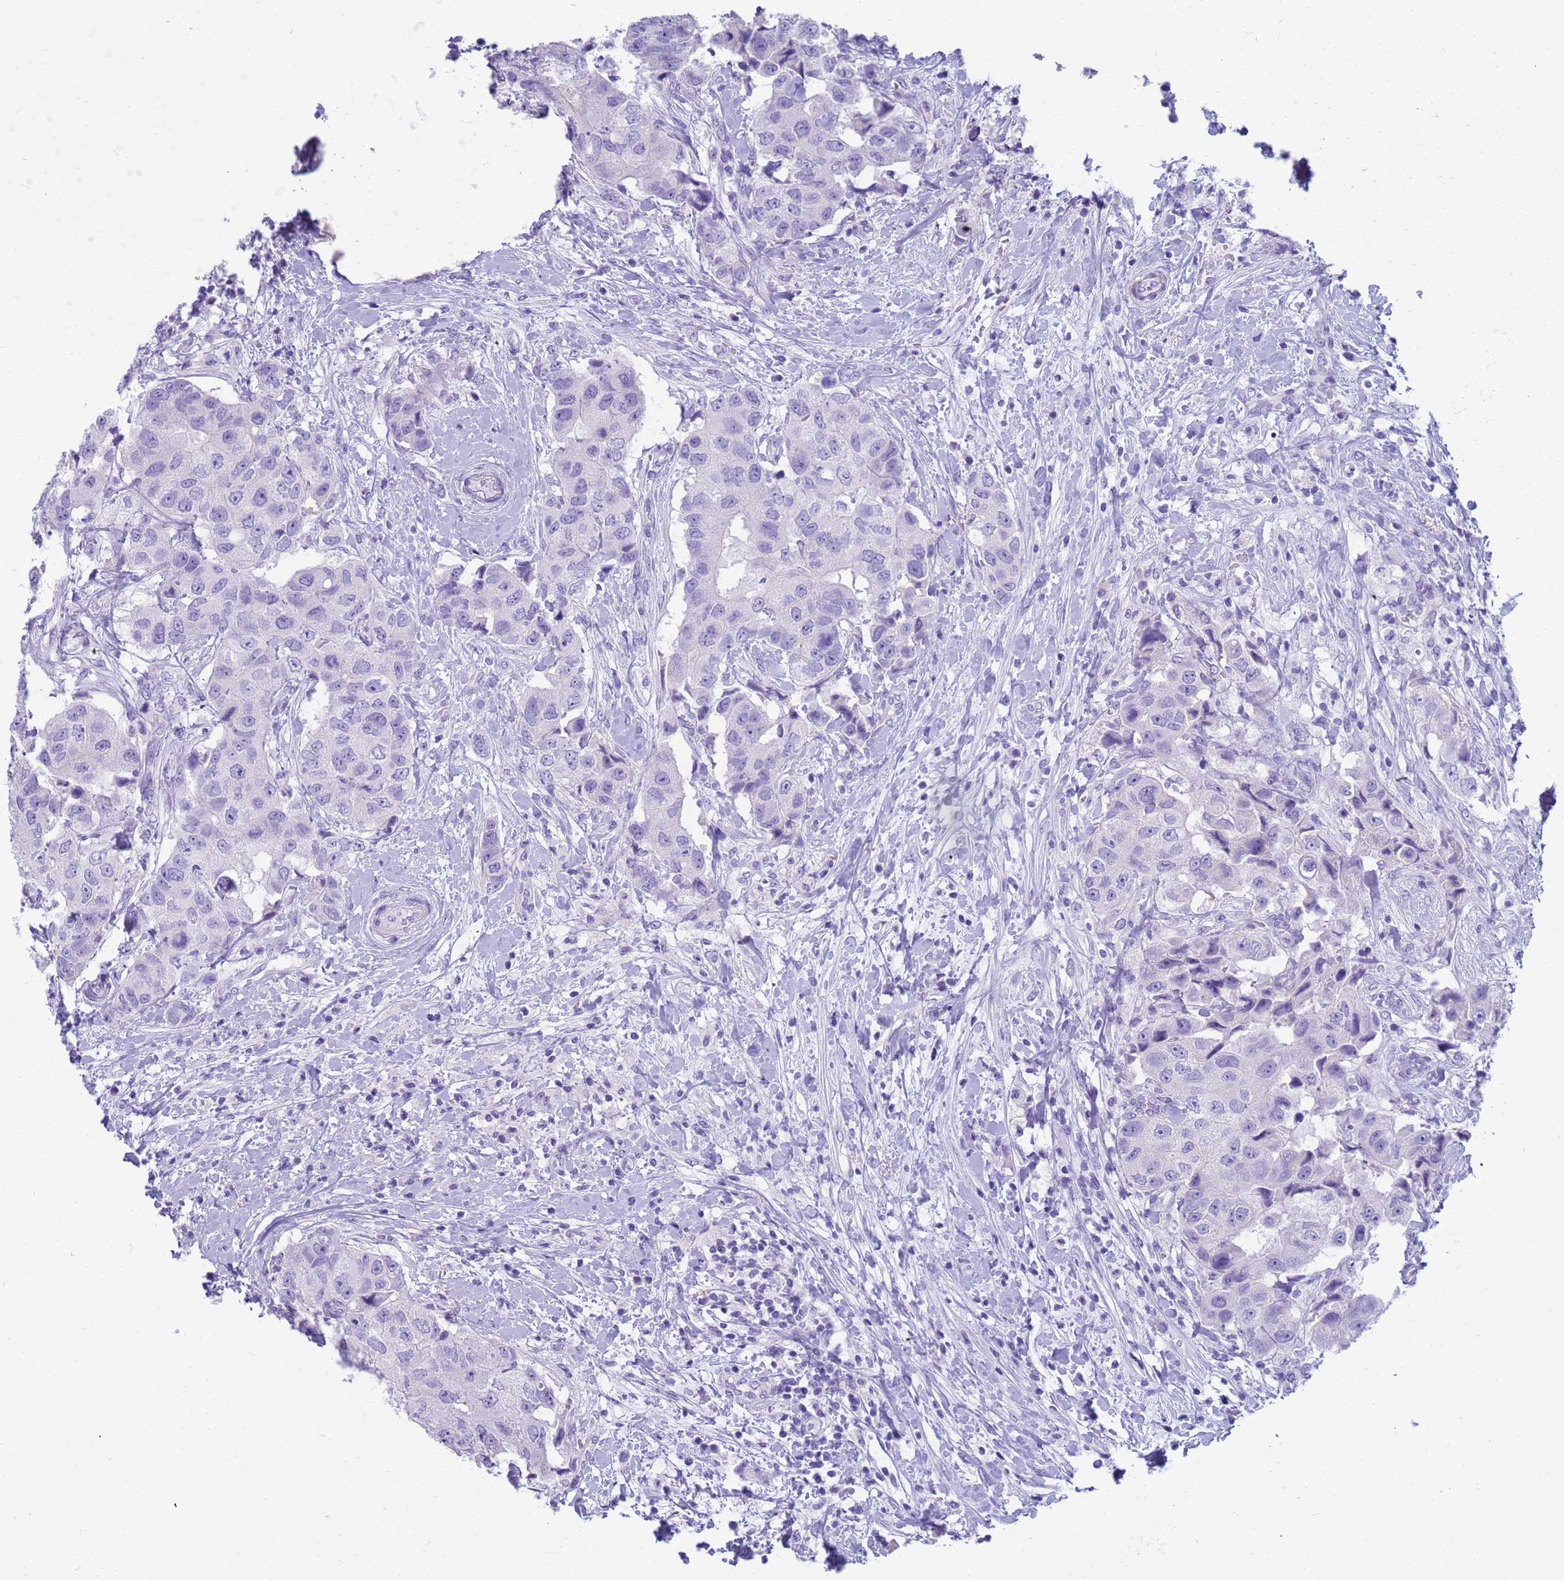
{"staining": {"intensity": "negative", "quantity": "none", "location": "none"}, "tissue": "breast cancer", "cell_type": "Tumor cells", "image_type": "cancer", "snomed": [{"axis": "morphology", "description": "Normal tissue, NOS"}, {"axis": "morphology", "description": "Duct carcinoma"}, {"axis": "topography", "description": "Breast"}], "caption": "A high-resolution micrograph shows immunohistochemistry (IHC) staining of breast cancer (infiltrating ductal carcinoma), which exhibits no significant positivity in tumor cells.", "gene": "RNASE2", "patient": {"sex": "female", "age": 62}}